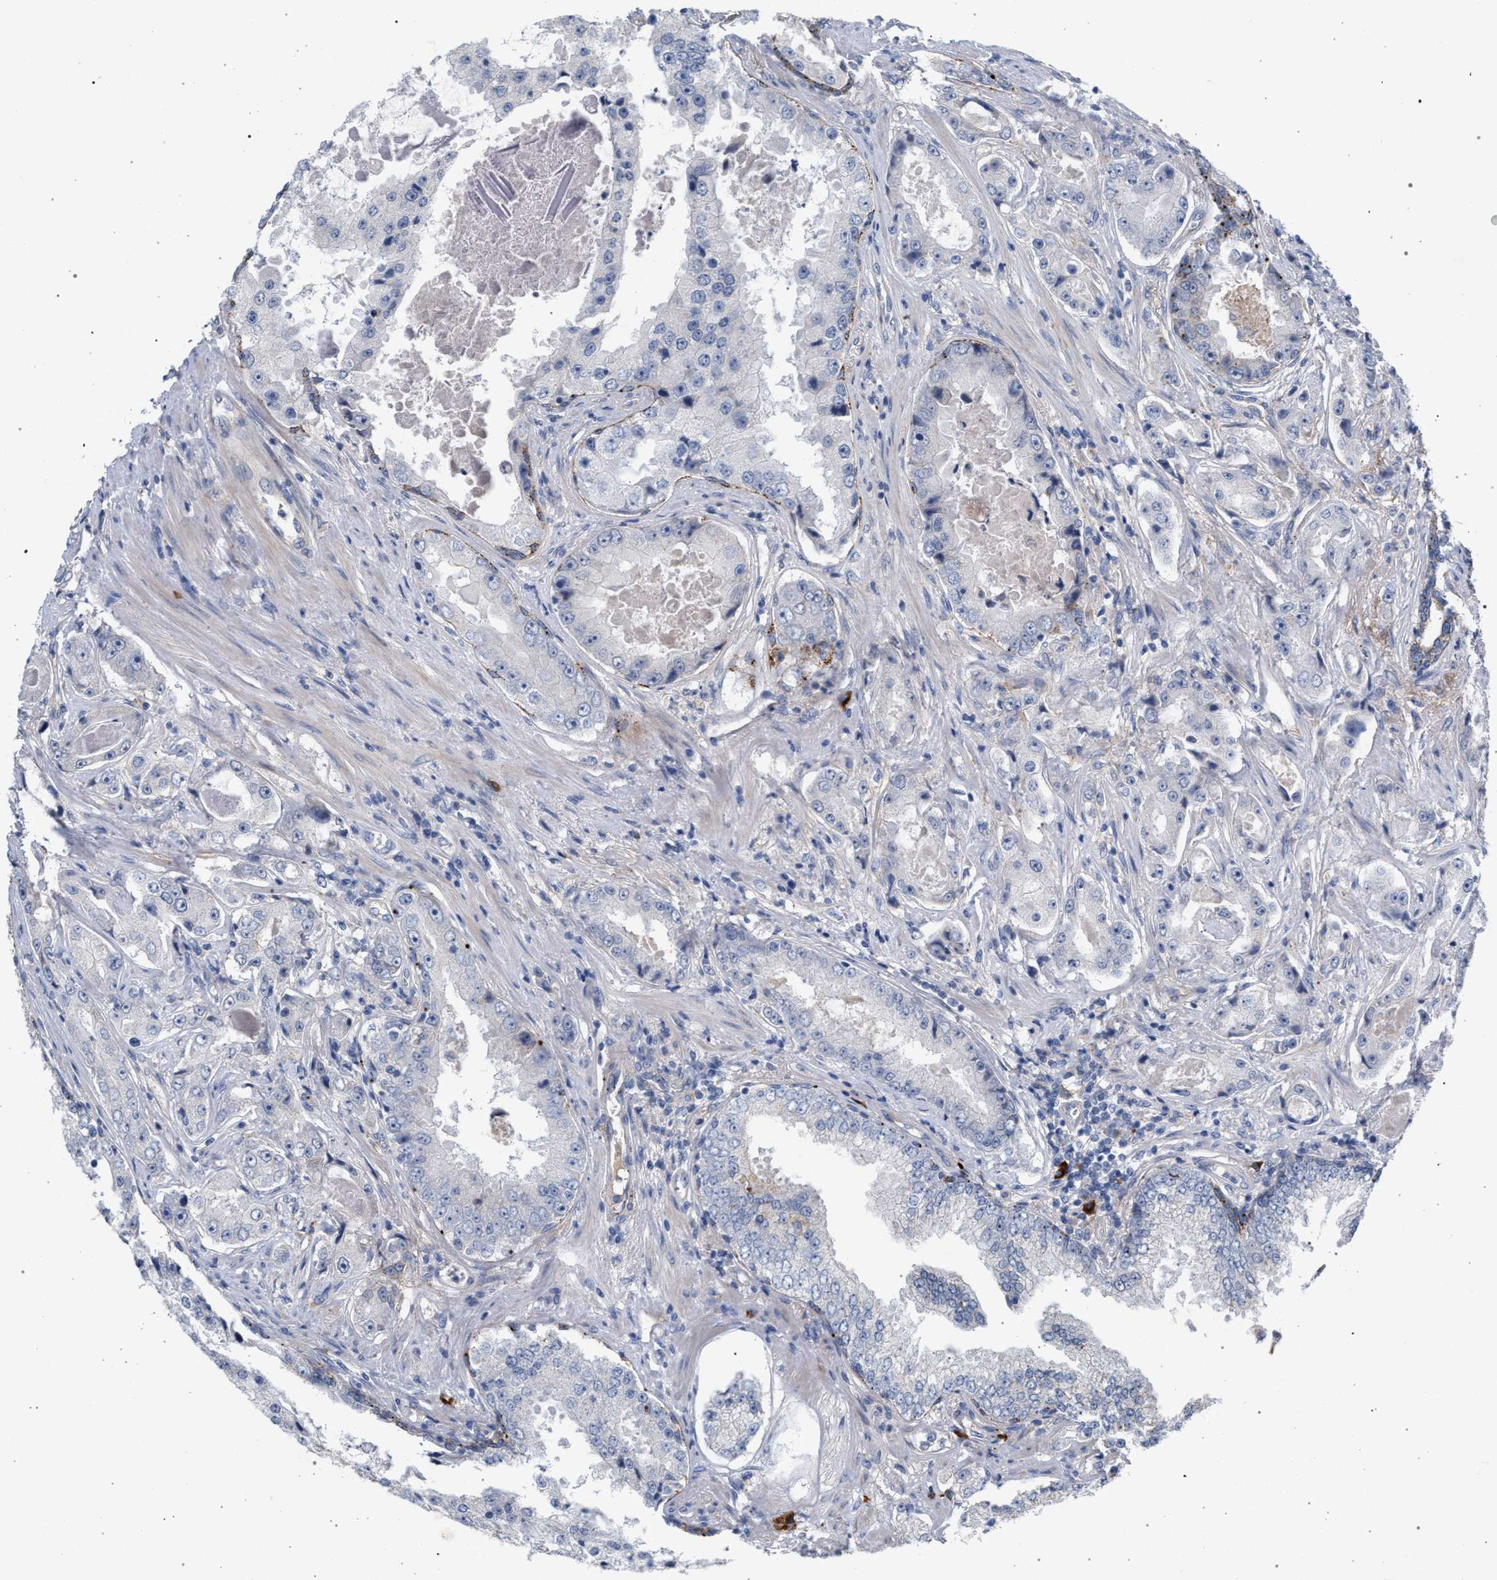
{"staining": {"intensity": "negative", "quantity": "none", "location": "none"}, "tissue": "prostate cancer", "cell_type": "Tumor cells", "image_type": "cancer", "snomed": [{"axis": "morphology", "description": "Adenocarcinoma, High grade"}, {"axis": "topography", "description": "Prostate"}], "caption": "There is no significant positivity in tumor cells of adenocarcinoma (high-grade) (prostate). The staining was performed using DAB (3,3'-diaminobenzidine) to visualize the protein expression in brown, while the nuclei were stained in blue with hematoxylin (Magnification: 20x).", "gene": "MAMDC2", "patient": {"sex": "male", "age": 73}}